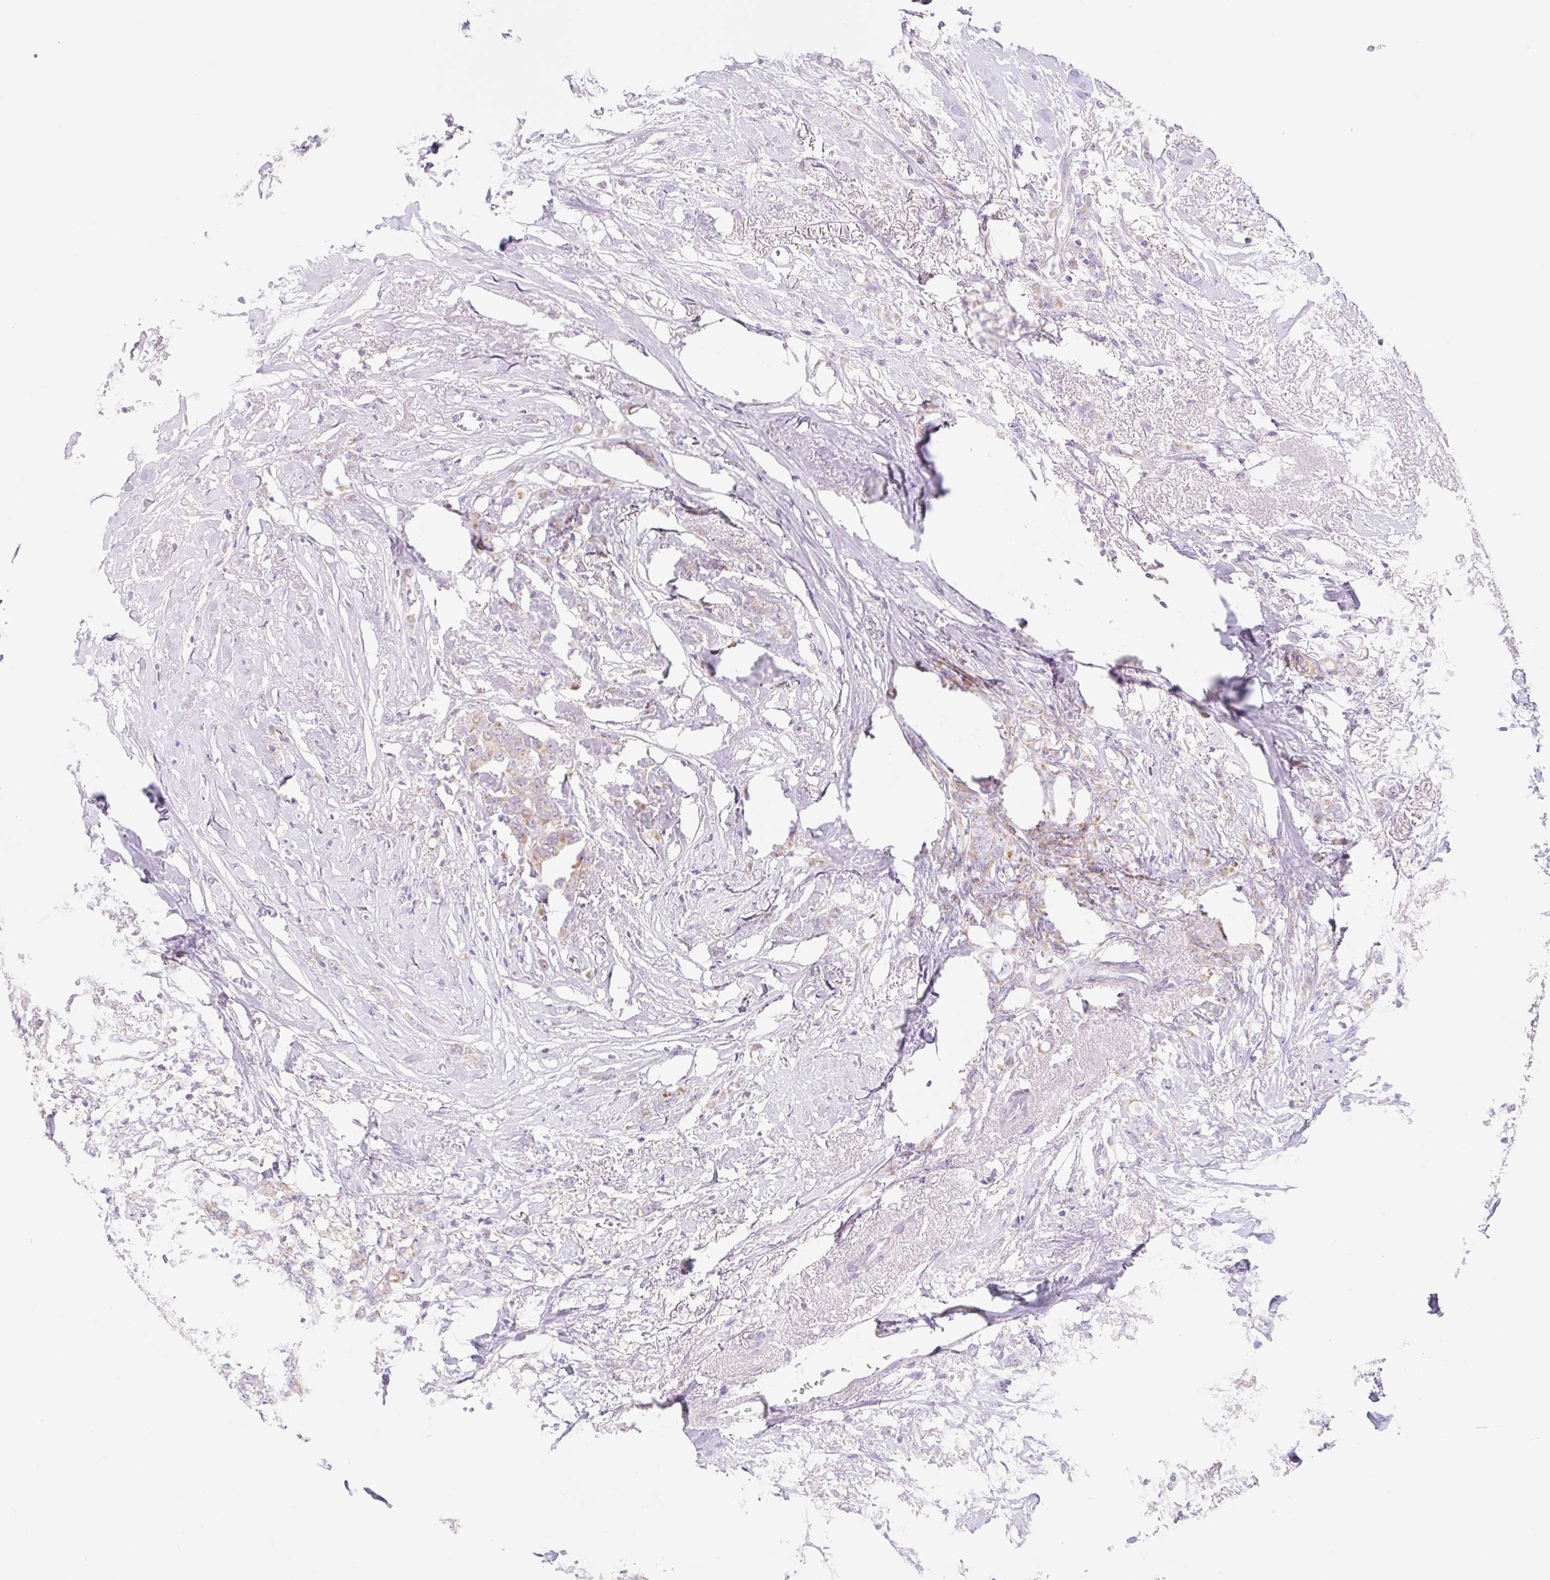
{"staining": {"intensity": "moderate", "quantity": "25%-75%", "location": "cytoplasmic/membranous"}, "tissue": "breast cancer", "cell_type": "Tumor cells", "image_type": "cancer", "snomed": [{"axis": "morphology", "description": "Lobular carcinoma"}, {"axis": "topography", "description": "Breast"}], "caption": "Human lobular carcinoma (breast) stained with a protein marker displays moderate staining in tumor cells.", "gene": "FOCAD", "patient": {"sex": "female", "age": 91}}